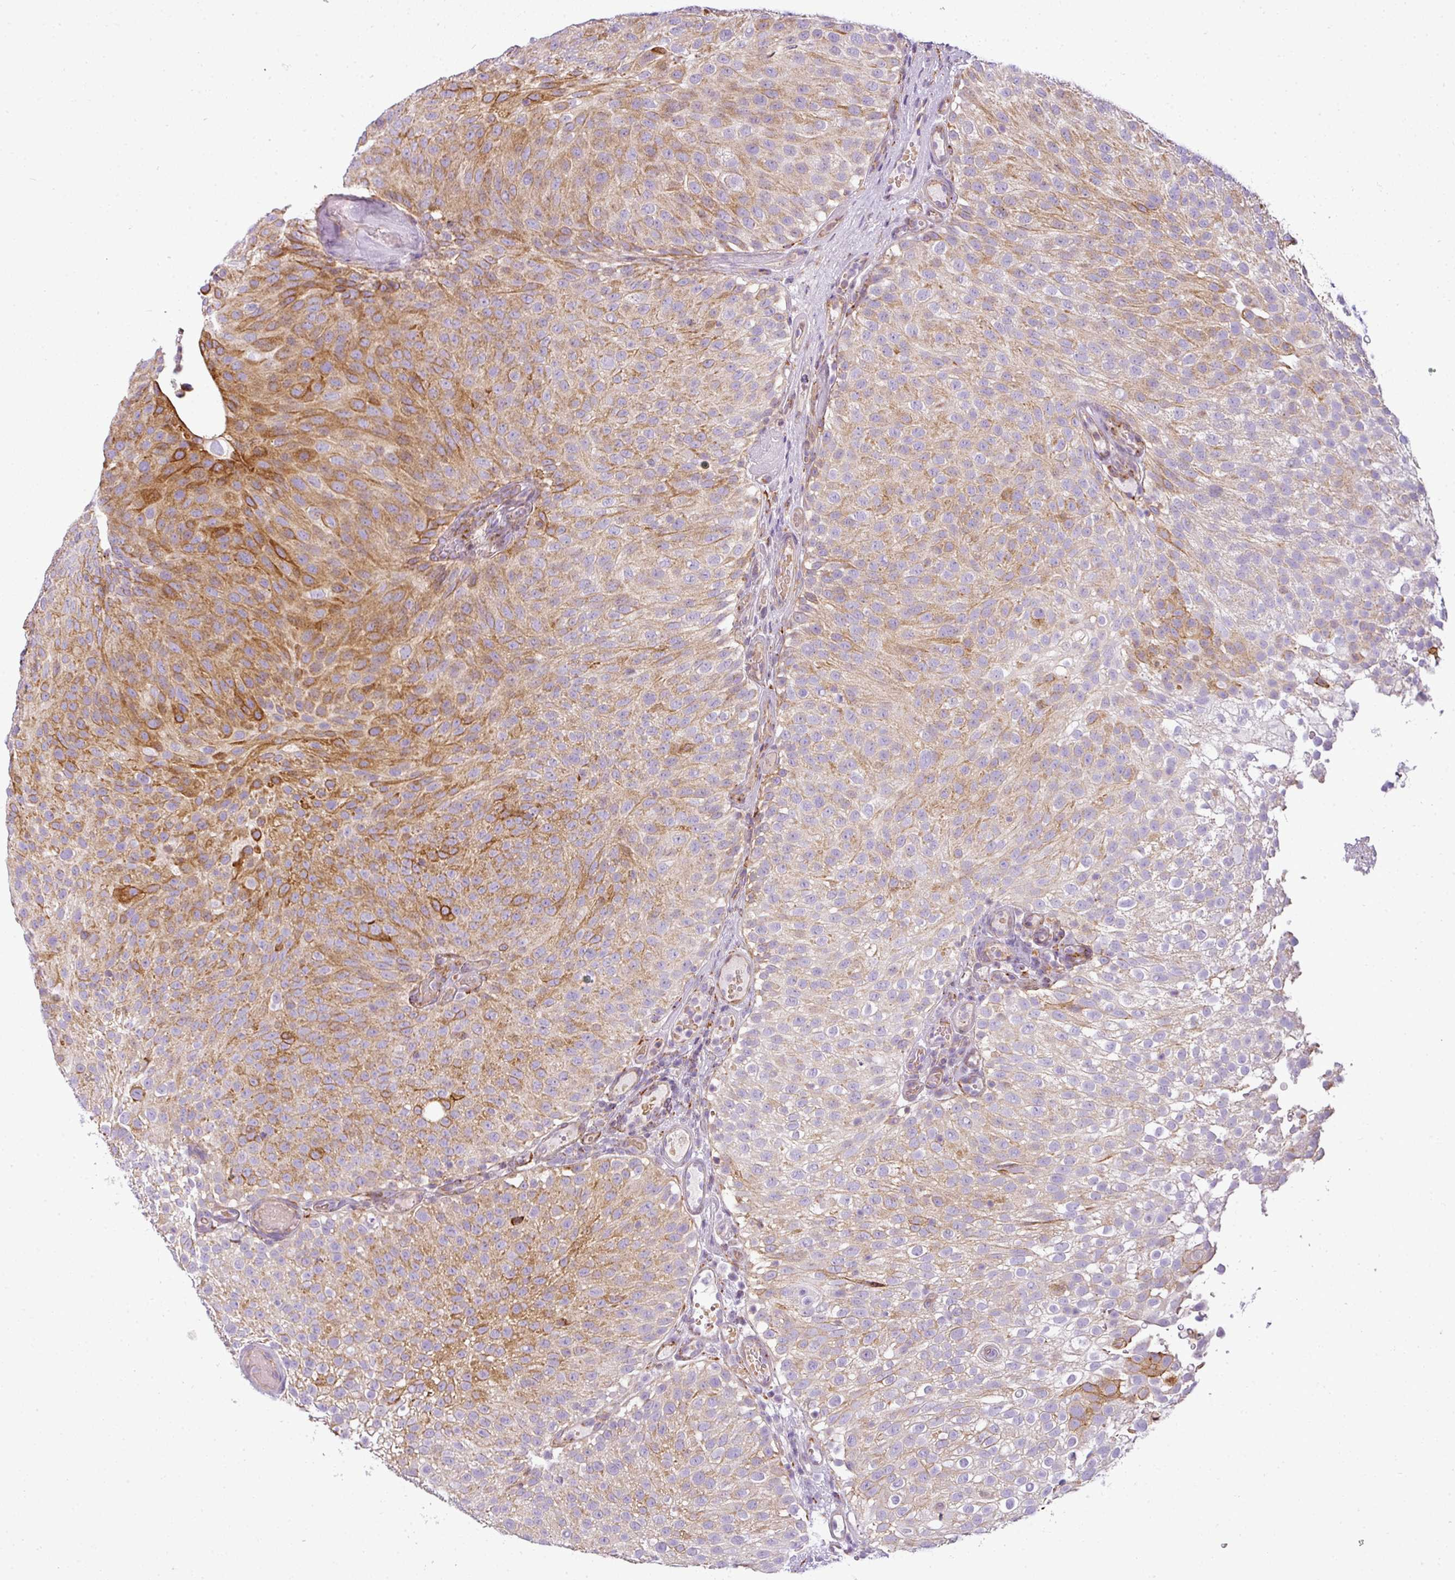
{"staining": {"intensity": "moderate", "quantity": "25%-75%", "location": "cytoplasmic/membranous"}, "tissue": "urothelial cancer", "cell_type": "Tumor cells", "image_type": "cancer", "snomed": [{"axis": "morphology", "description": "Urothelial carcinoma, Low grade"}, {"axis": "topography", "description": "Urinary bladder"}], "caption": "Immunohistochemical staining of urothelial carcinoma (low-grade) displays medium levels of moderate cytoplasmic/membranous staining in about 25%-75% of tumor cells.", "gene": "ANKRD18A", "patient": {"sex": "male", "age": 78}}